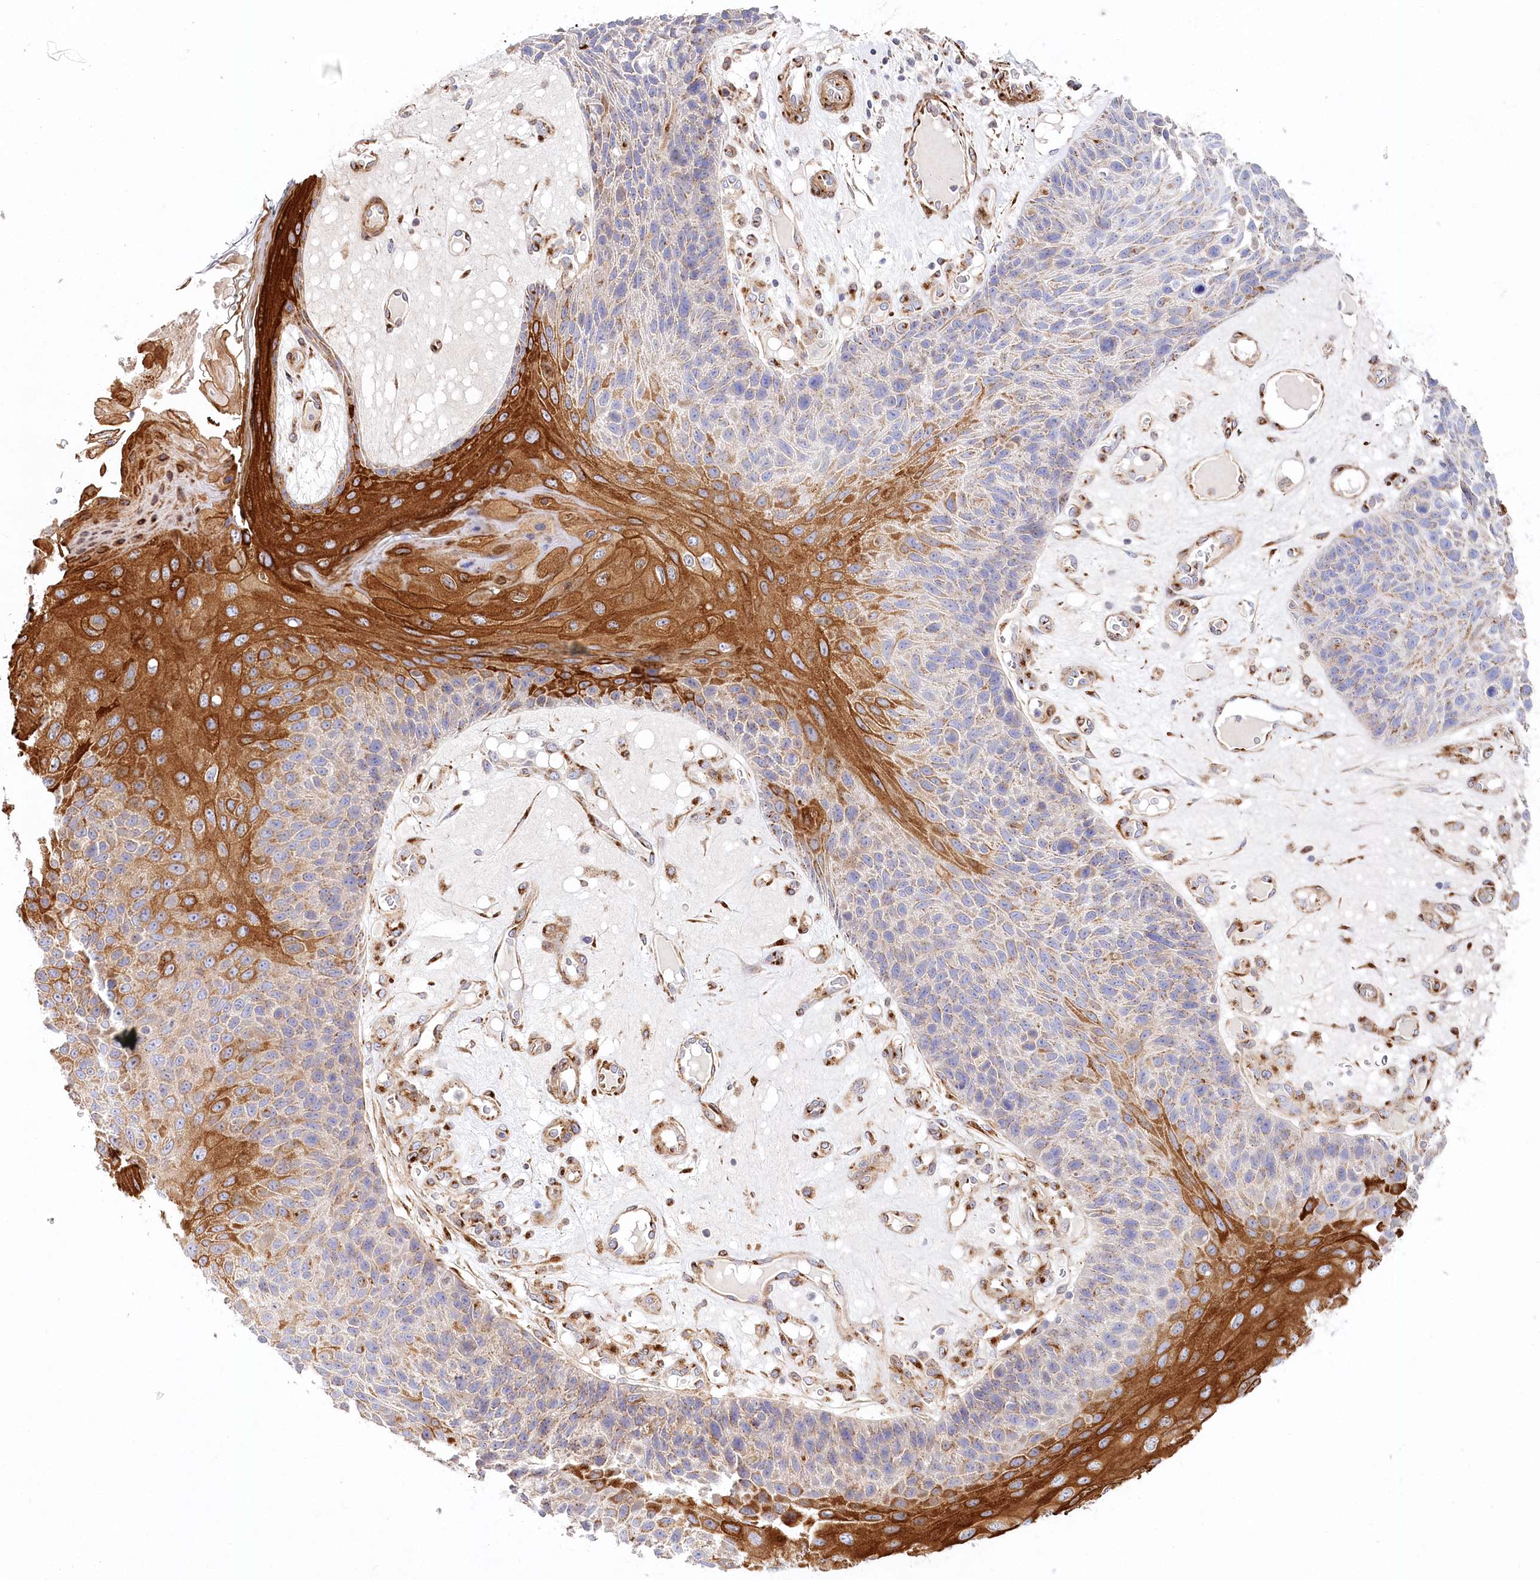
{"staining": {"intensity": "moderate", "quantity": "25%-75%", "location": "cytoplasmic/membranous"}, "tissue": "skin cancer", "cell_type": "Tumor cells", "image_type": "cancer", "snomed": [{"axis": "morphology", "description": "Squamous cell carcinoma, NOS"}, {"axis": "topography", "description": "Skin"}], "caption": "Immunohistochemical staining of skin cancer demonstrates moderate cytoplasmic/membranous protein positivity in approximately 25%-75% of tumor cells. (DAB (3,3'-diaminobenzidine) IHC, brown staining for protein, blue staining for nuclei).", "gene": "ABRAXAS2", "patient": {"sex": "female", "age": 88}}